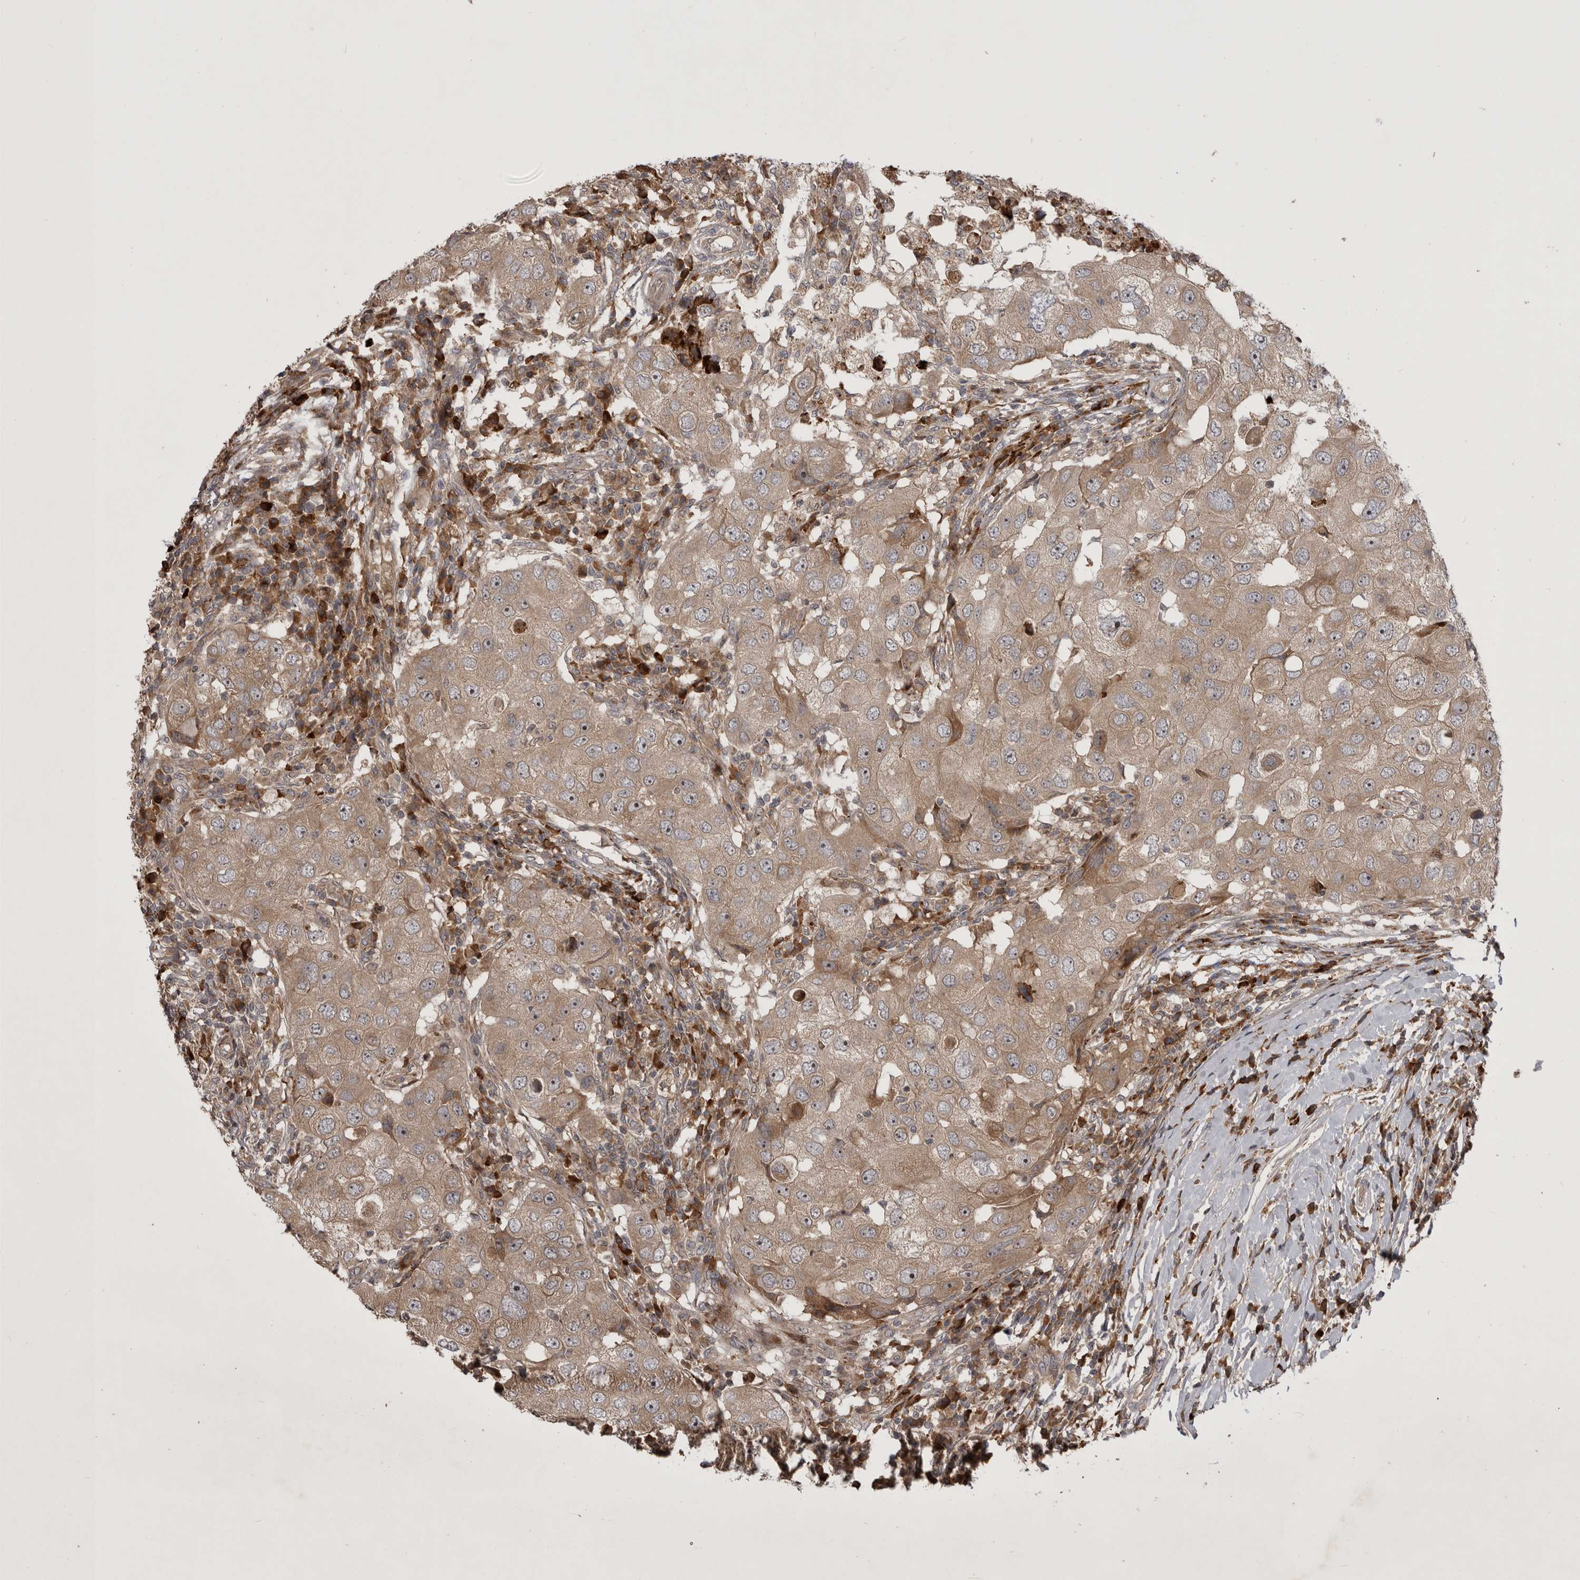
{"staining": {"intensity": "weak", "quantity": ">75%", "location": "cytoplasmic/membranous"}, "tissue": "breast cancer", "cell_type": "Tumor cells", "image_type": "cancer", "snomed": [{"axis": "morphology", "description": "Duct carcinoma"}, {"axis": "topography", "description": "Breast"}], "caption": "IHC micrograph of human breast cancer stained for a protein (brown), which exhibits low levels of weak cytoplasmic/membranous expression in about >75% of tumor cells.", "gene": "RAB3GAP2", "patient": {"sex": "female", "age": 27}}